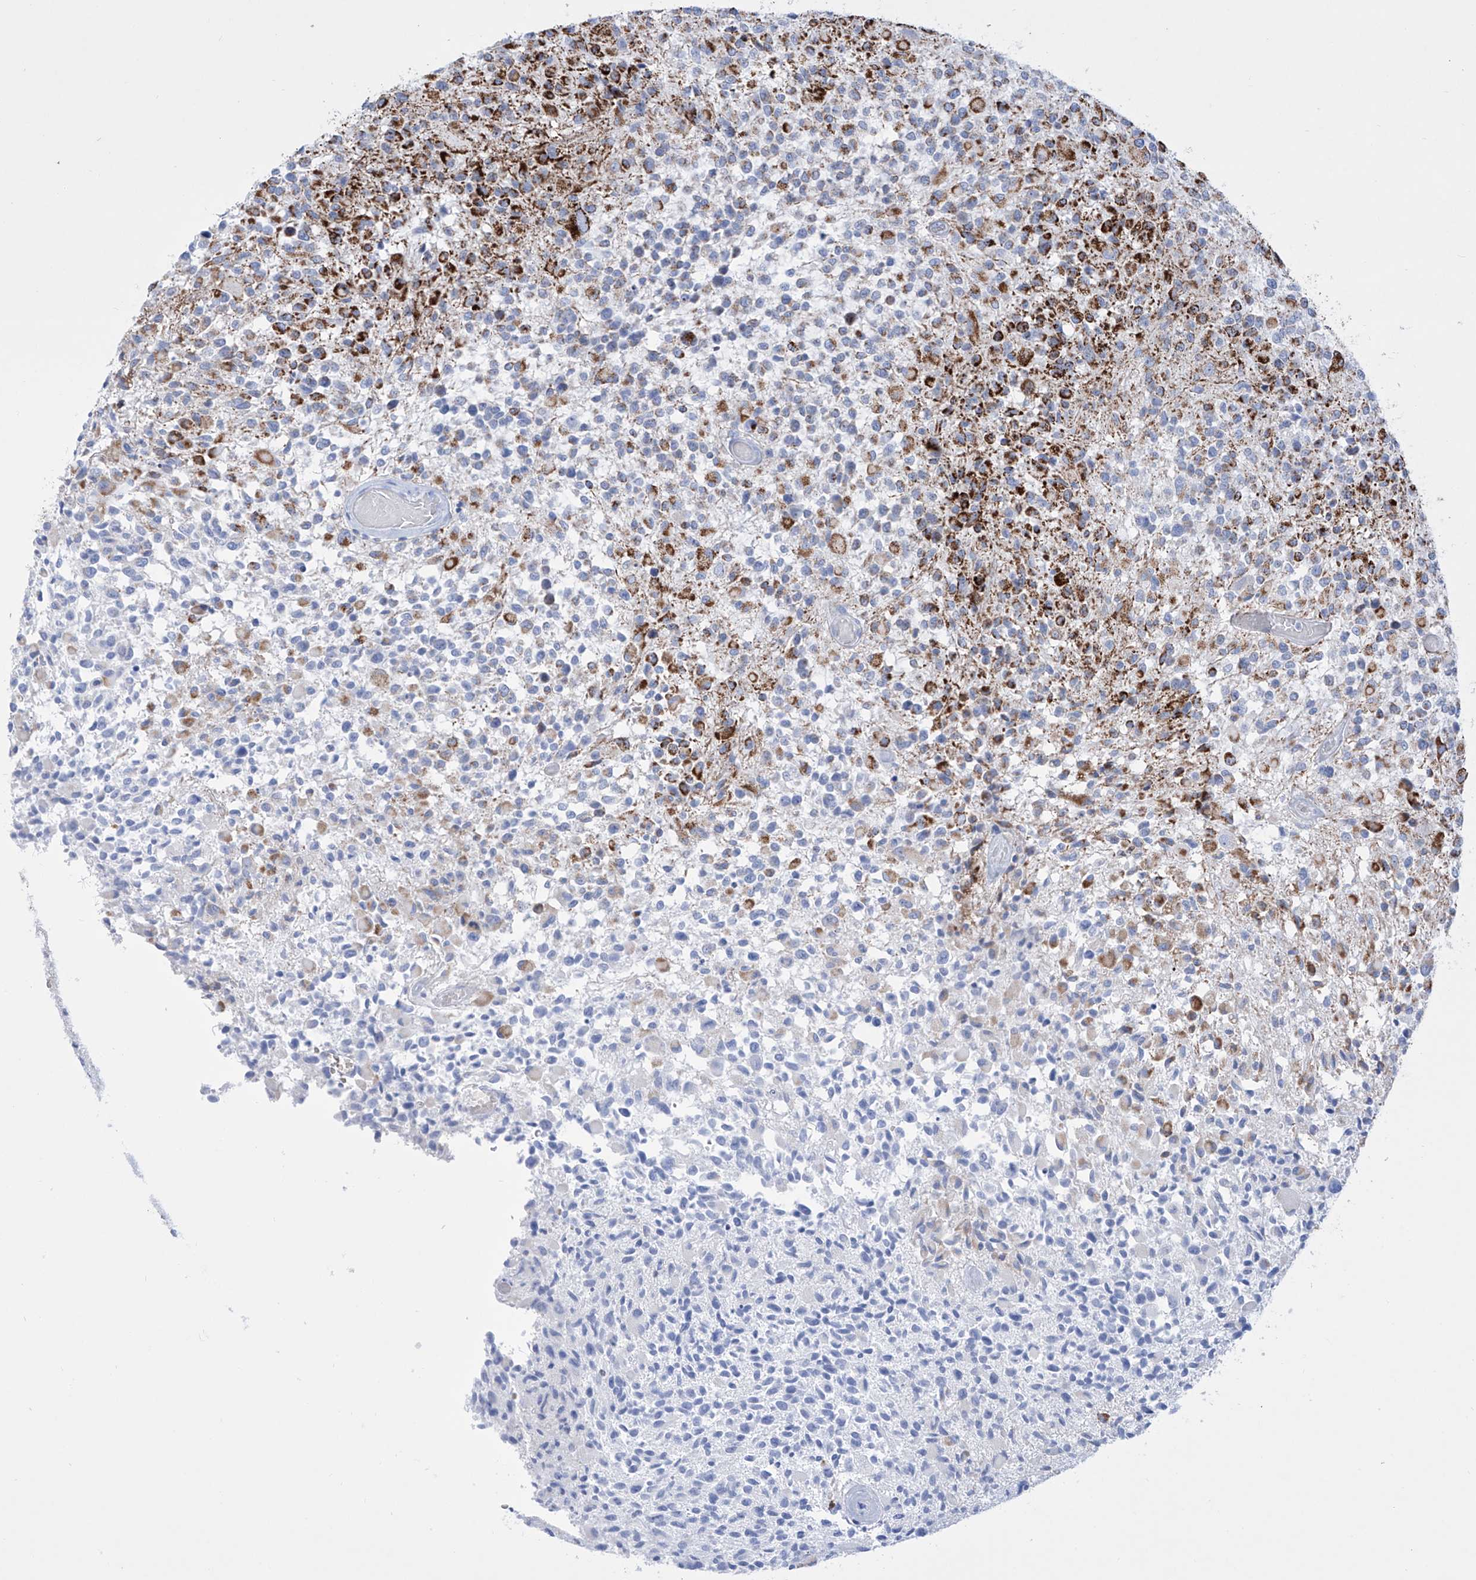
{"staining": {"intensity": "strong", "quantity": "25%-75%", "location": "cytoplasmic/membranous"}, "tissue": "glioma", "cell_type": "Tumor cells", "image_type": "cancer", "snomed": [{"axis": "morphology", "description": "Glioma, malignant, High grade"}, {"axis": "morphology", "description": "Glioblastoma, NOS"}, {"axis": "topography", "description": "Brain"}], "caption": "An immunohistochemistry photomicrograph of neoplastic tissue is shown. Protein staining in brown highlights strong cytoplasmic/membranous positivity in glioma within tumor cells. (Brightfield microscopy of DAB IHC at high magnification).", "gene": "ALDH6A1", "patient": {"sex": "male", "age": 60}}